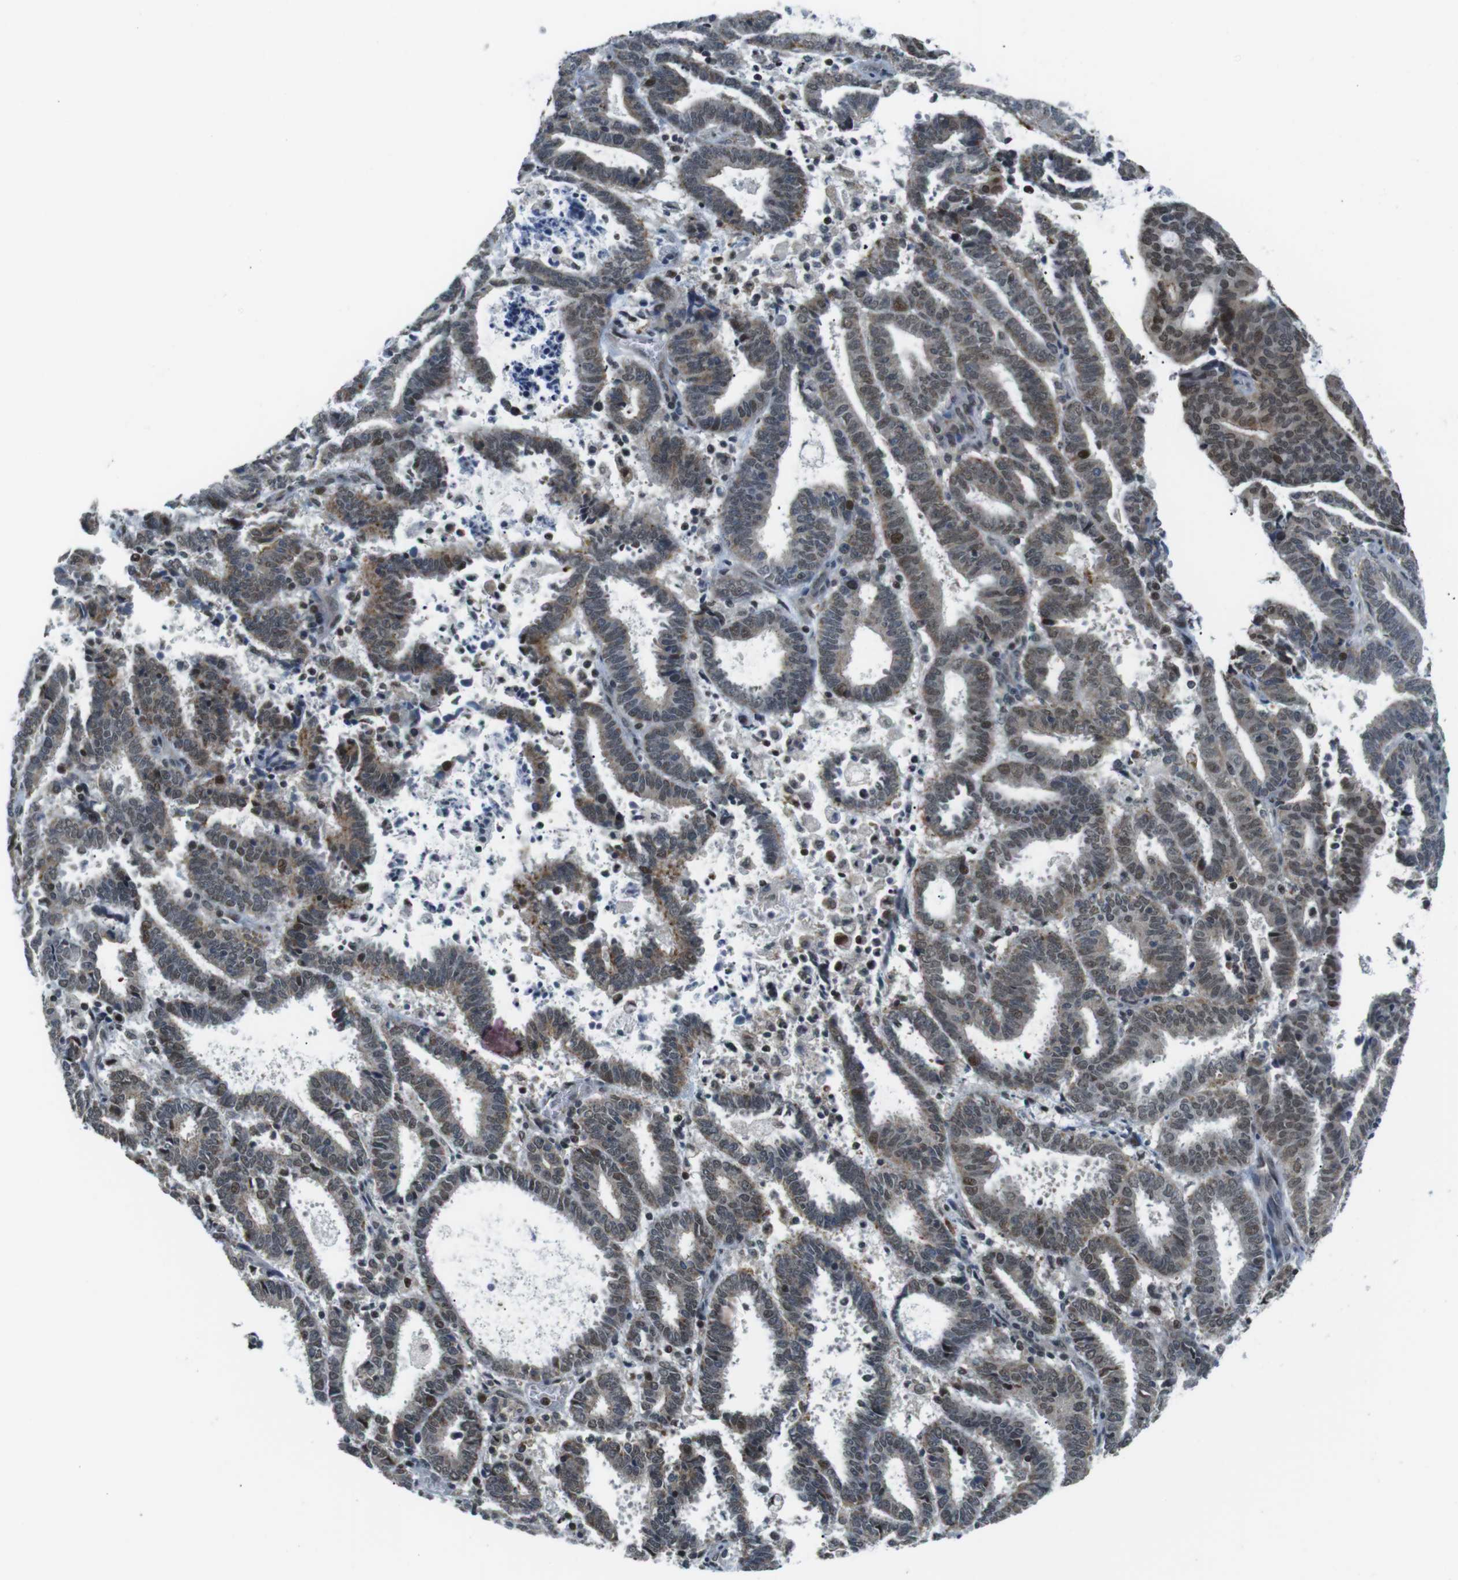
{"staining": {"intensity": "moderate", "quantity": ">75%", "location": "cytoplasmic/membranous,nuclear"}, "tissue": "endometrial cancer", "cell_type": "Tumor cells", "image_type": "cancer", "snomed": [{"axis": "morphology", "description": "Adenocarcinoma, NOS"}, {"axis": "topography", "description": "Uterus"}], "caption": "Human adenocarcinoma (endometrial) stained for a protein (brown) demonstrates moderate cytoplasmic/membranous and nuclear positive positivity in about >75% of tumor cells.", "gene": "USP7", "patient": {"sex": "female", "age": 83}}